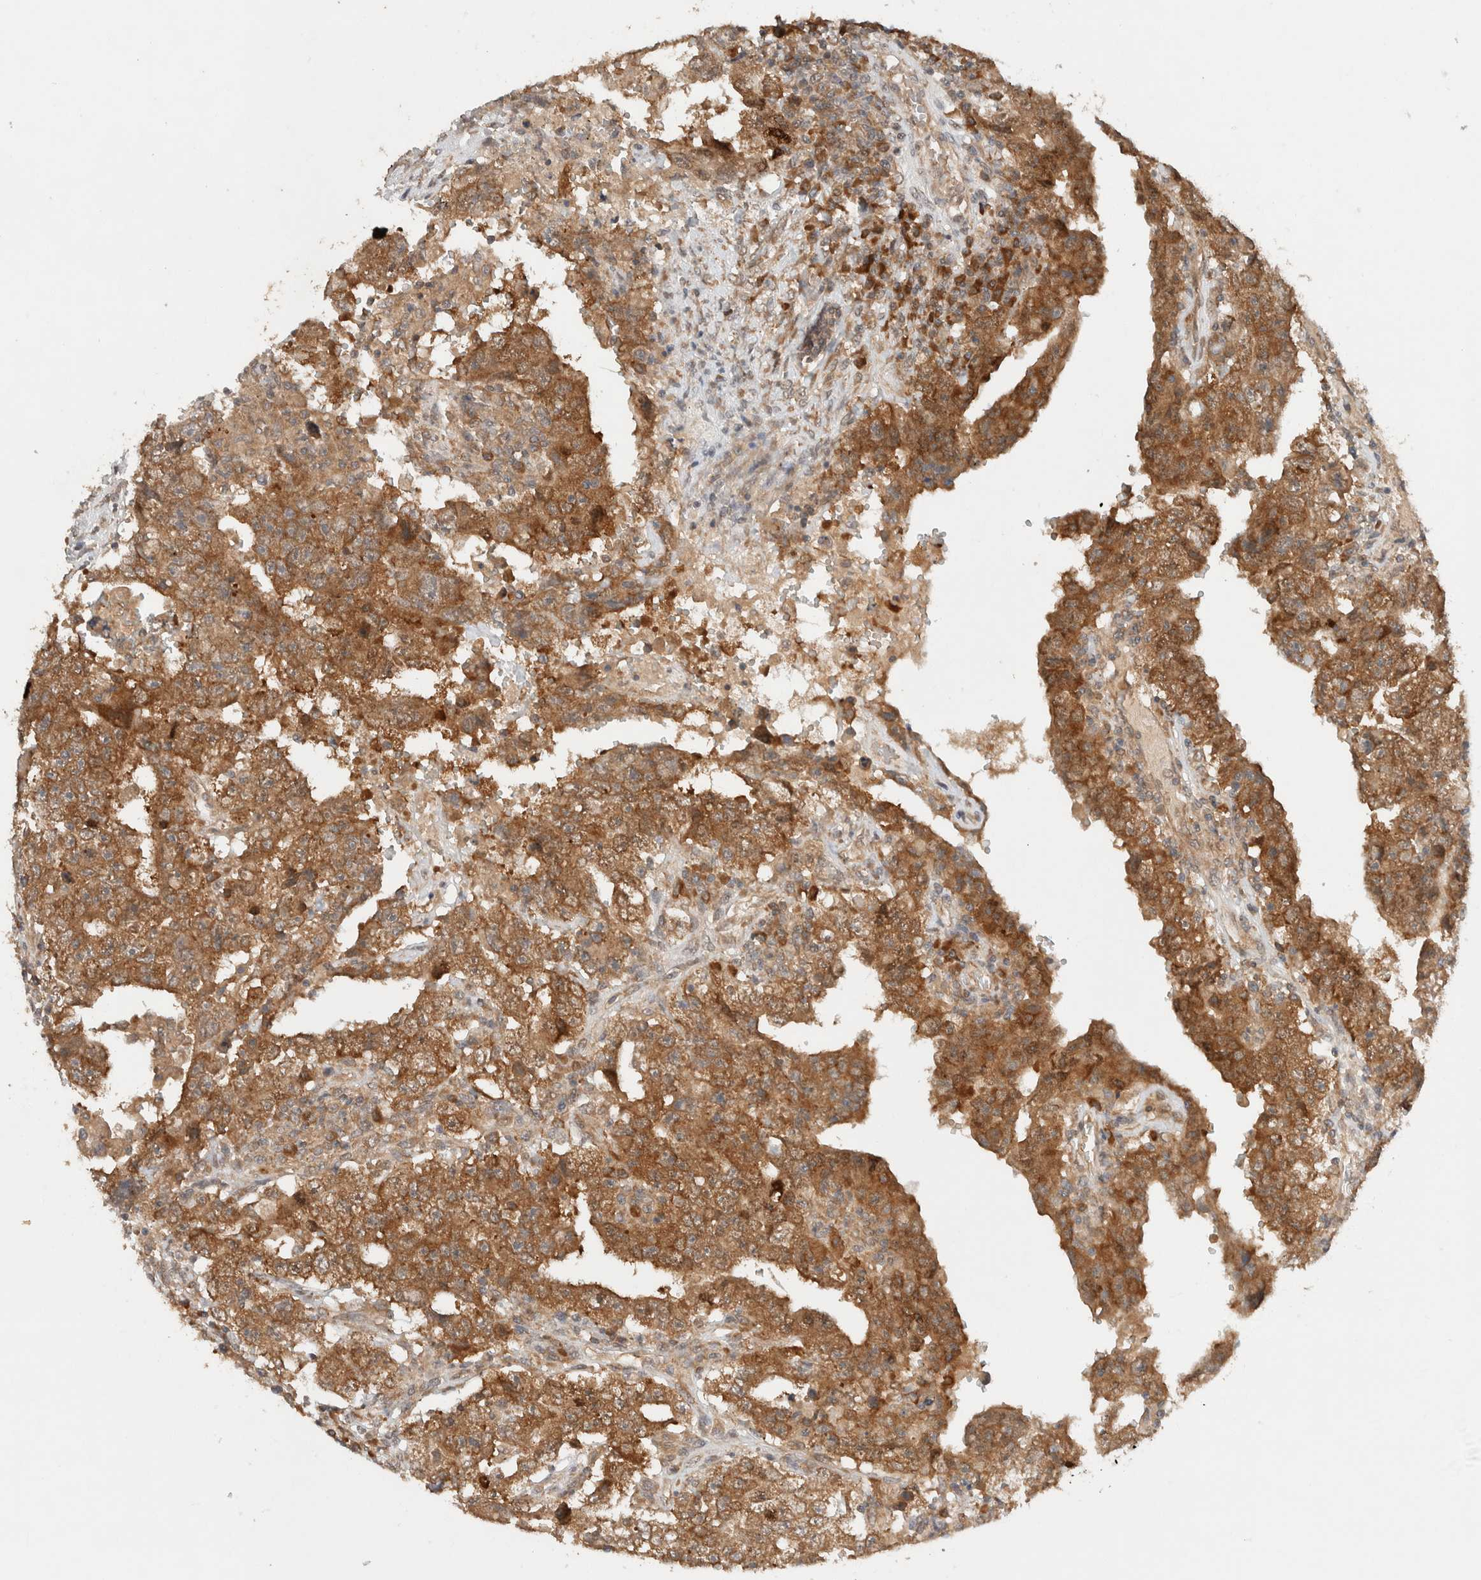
{"staining": {"intensity": "moderate", "quantity": ">75%", "location": "cytoplasmic/membranous"}, "tissue": "testis cancer", "cell_type": "Tumor cells", "image_type": "cancer", "snomed": [{"axis": "morphology", "description": "Carcinoma, Embryonal, NOS"}, {"axis": "topography", "description": "Testis"}], "caption": "Immunohistochemical staining of human testis cancer (embryonal carcinoma) shows medium levels of moderate cytoplasmic/membranous staining in about >75% of tumor cells.", "gene": "ARFGEF2", "patient": {"sex": "male", "age": 26}}